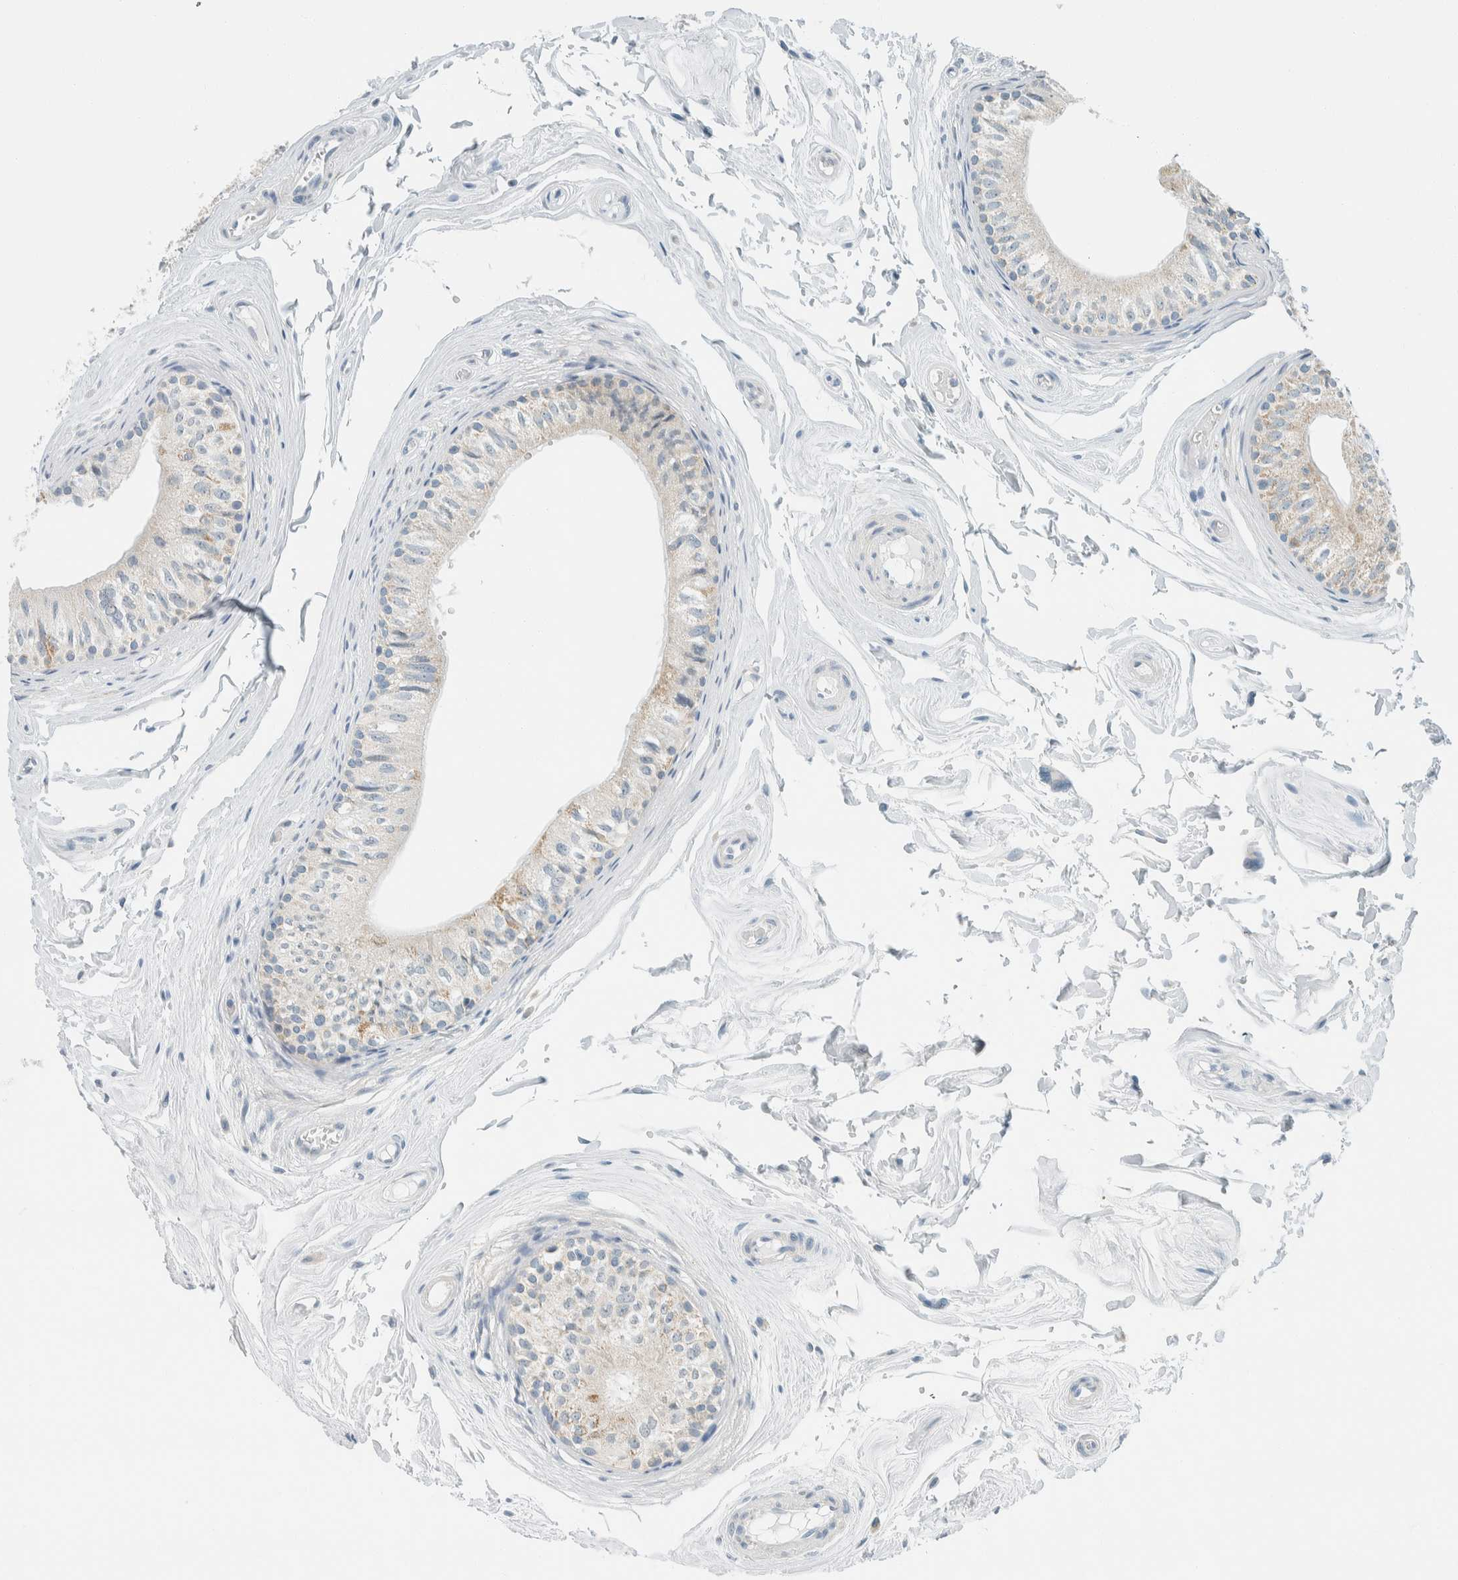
{"staining": {"intensity": "moderate", "quantity": "<25%", "location": "cytoplasmic/membranous"}, "tissue": "epididymis", "cell_type": "Glandular cells", "image_type": "normal", "snomed": [{"axis": "morphology", "description": "Normal tissue, NOS"}, {"axis": "topography", "description": "Epididymis"}], "caption": "Normal epididymis exhibits moderate cytoplasmic/membranous staining in about <25% of glandular cells.", "gene": "AARSD1", "patient": {"sex": "male", "age": 79}}